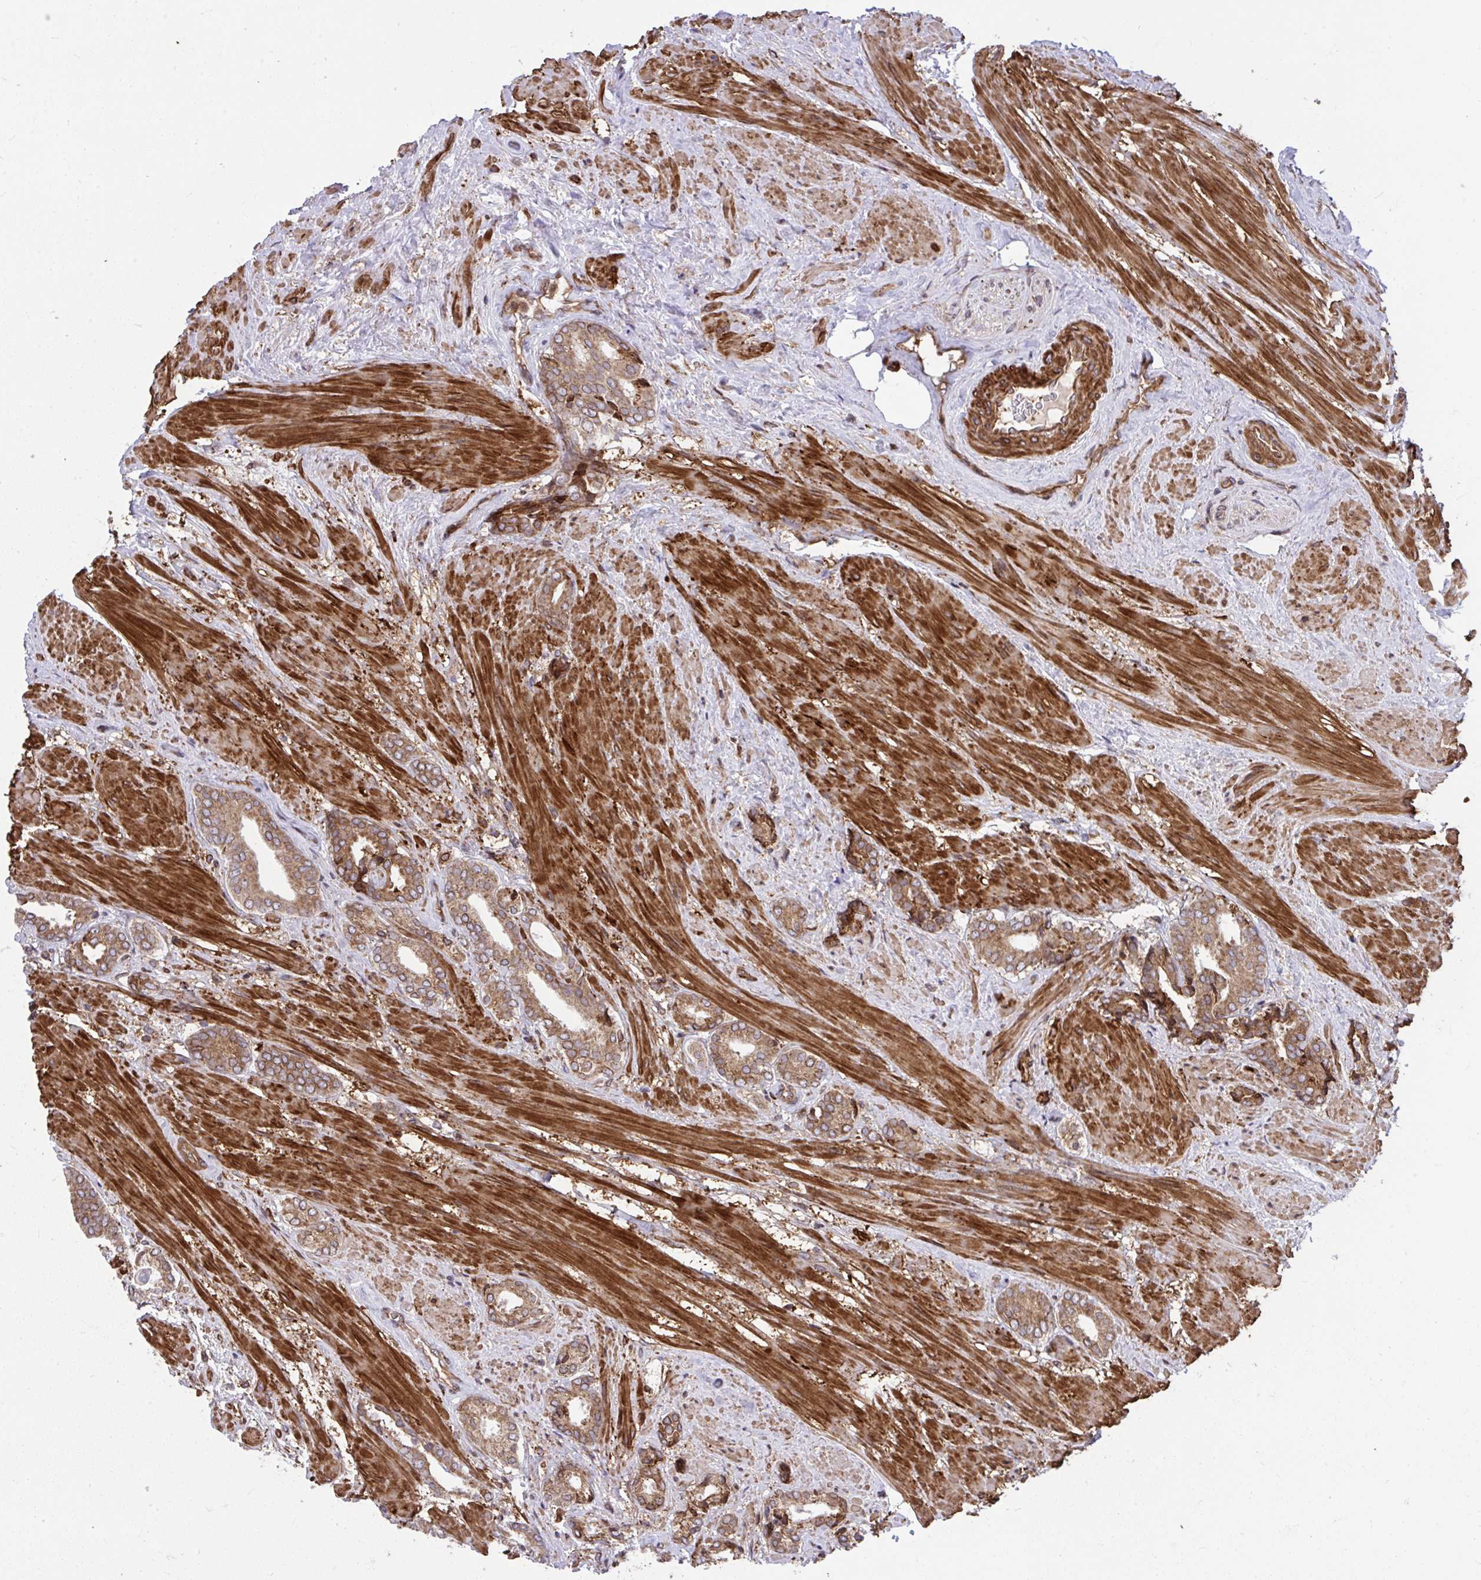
{"staining": {"intensity": "moderate", "quantity": ">75%", "location": "cytoplasmic/membranous"}, "tissue": "prostate cancer", "cell_type": "Tumor cells", "image_type": "cancer", "snomed": [{"axis": "morphology", "description": "Adenocarcinoma, High grade"}, {"axis": "topography", "description": "Prostate"}], "caption": "Prostate high-grade adenocarcinoma stained with a protein marker exhibits moderate staining in tumor cells.", "gene": "STIM2", "patient": {"sex": "male", "age": 56}}